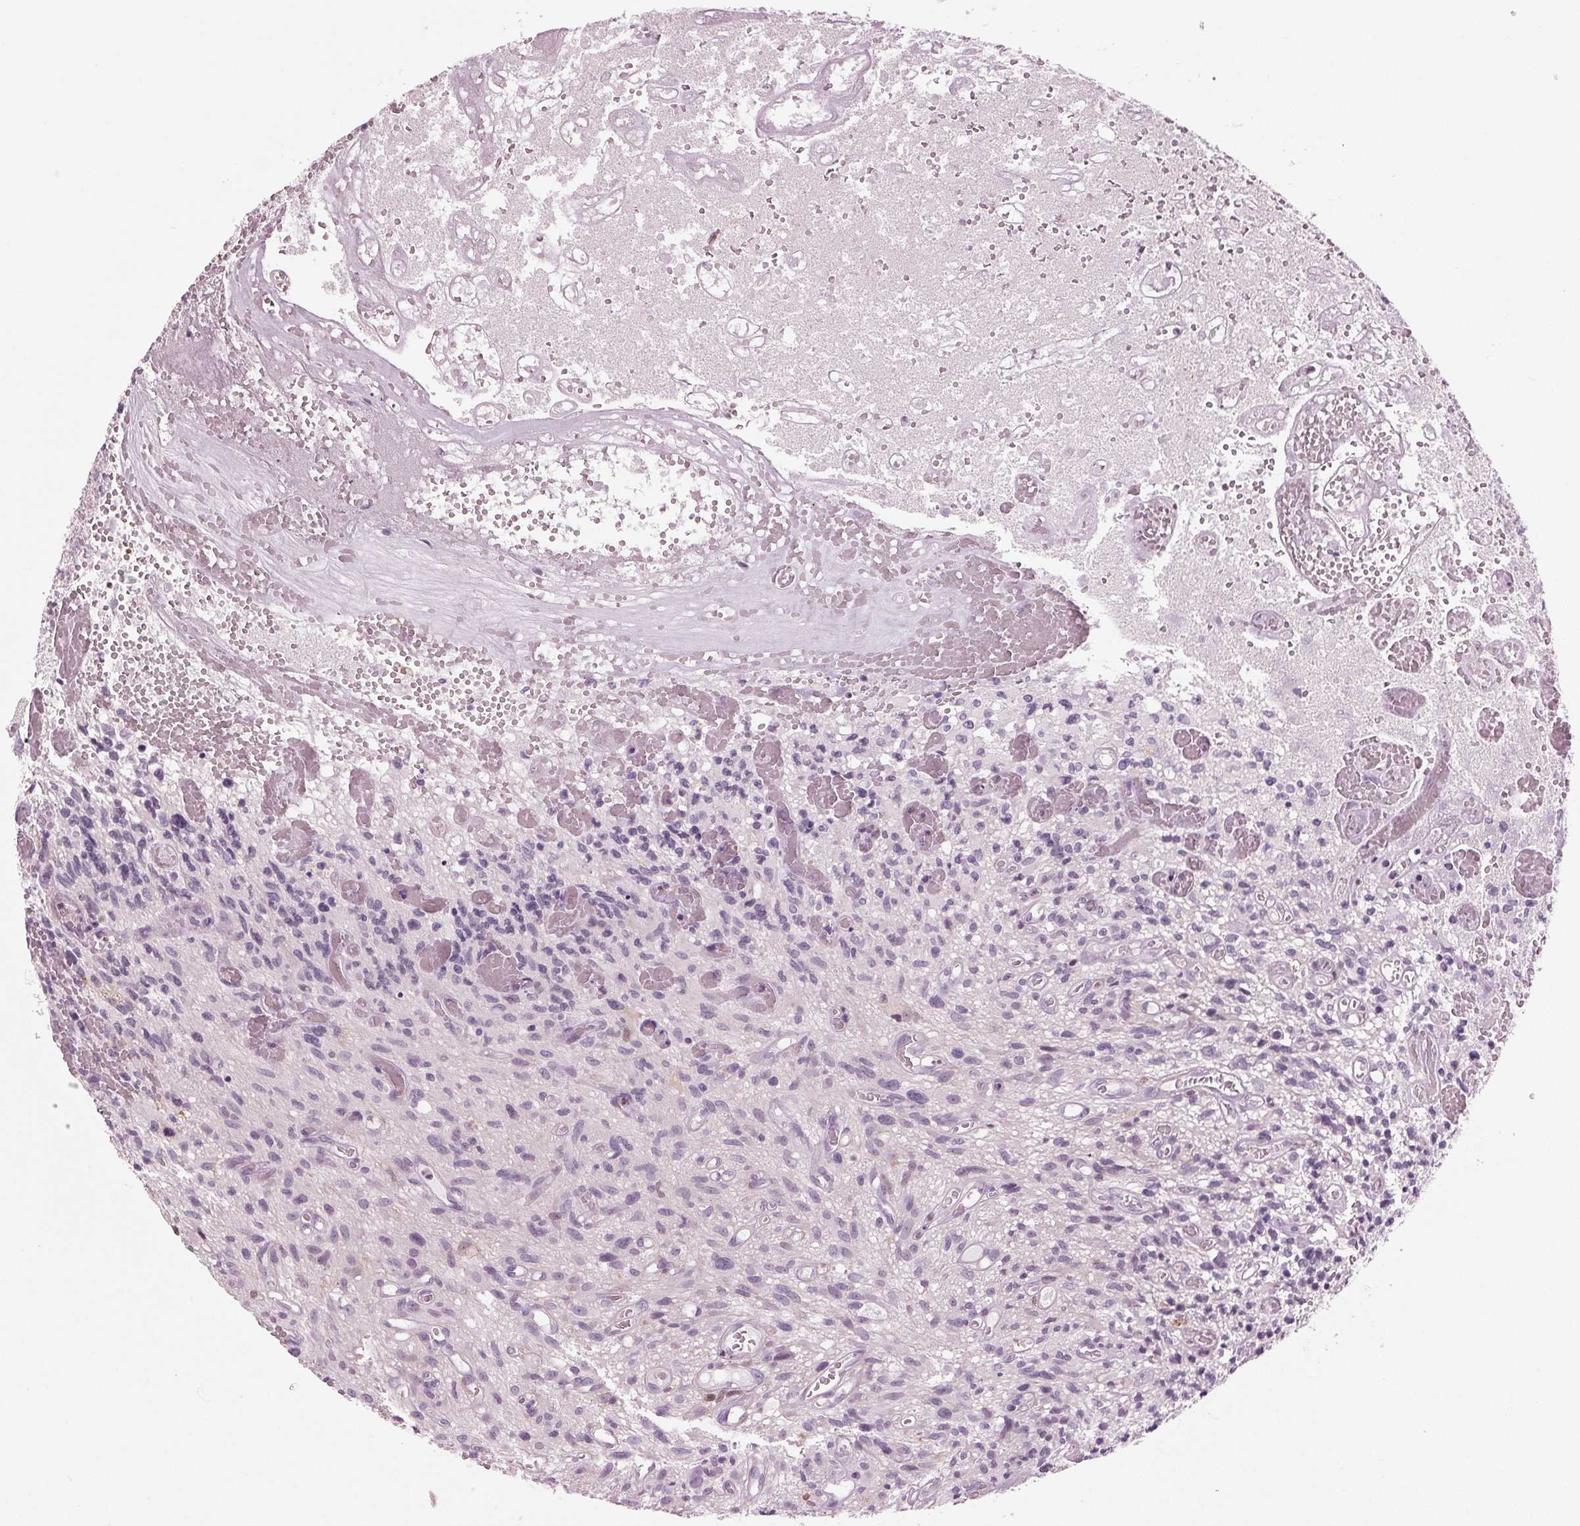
{"staining": {"intensity": "negative", "quantity": "none", "location": "none"}, "tissue": "glioma", "cell_type": "Tumor cells", "image_type": "cancer", "snomed": [{"axis": "morphology", "description": "Glioma, malignant, High grade"}, {"axis": "topography", "description": "Brain"}], "caption": "This is an immunohistochemistry micrograph of glioma. There is no expression in tumor cells.", "gene": "BTLA", "patient": {"sex": "male", "age": 75}}